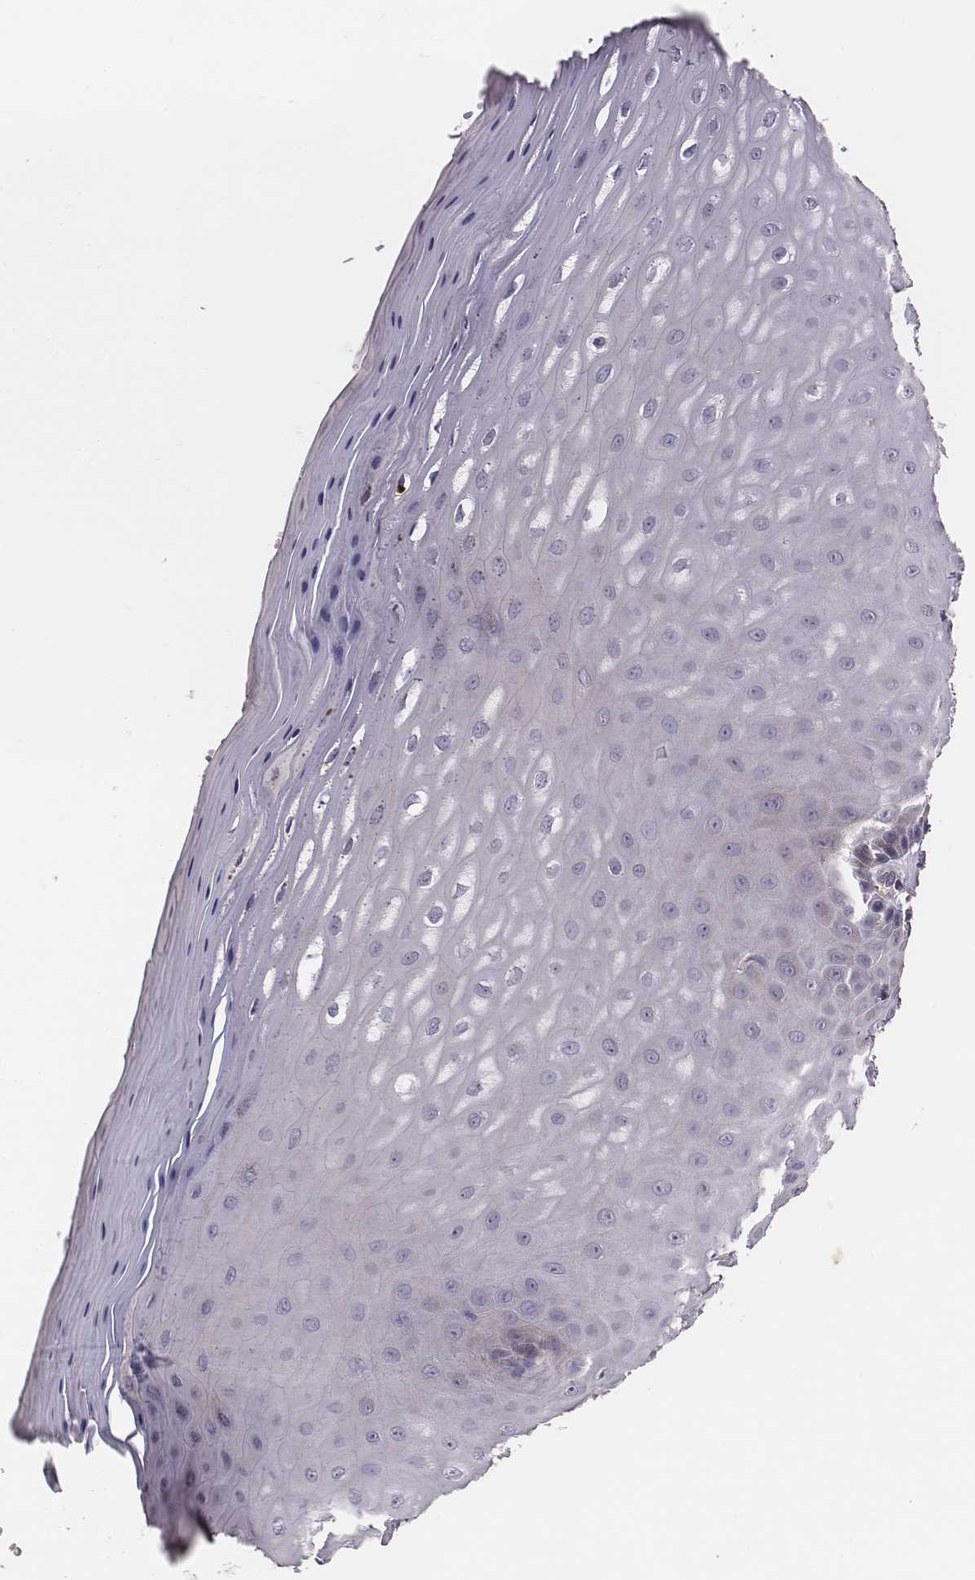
{"staining": {"intensity": "negative", "quantity": "none", "location": "none"}, "tissue": "vagina", "cell_type": "Squamous epithelial cells", "image_type": "normal", "snomed": [{"axis": "morphology", "description": "Normal tissue, NOS"}, {"axis": "topography", "description": "Vagina"}], "caption": "This is an immunohistochemistry image of unremarkable human vagina. There is no positivity in squamous epithelial cells.", "gene": "CAD", "patient": {"sex": "female", "age": 83}}